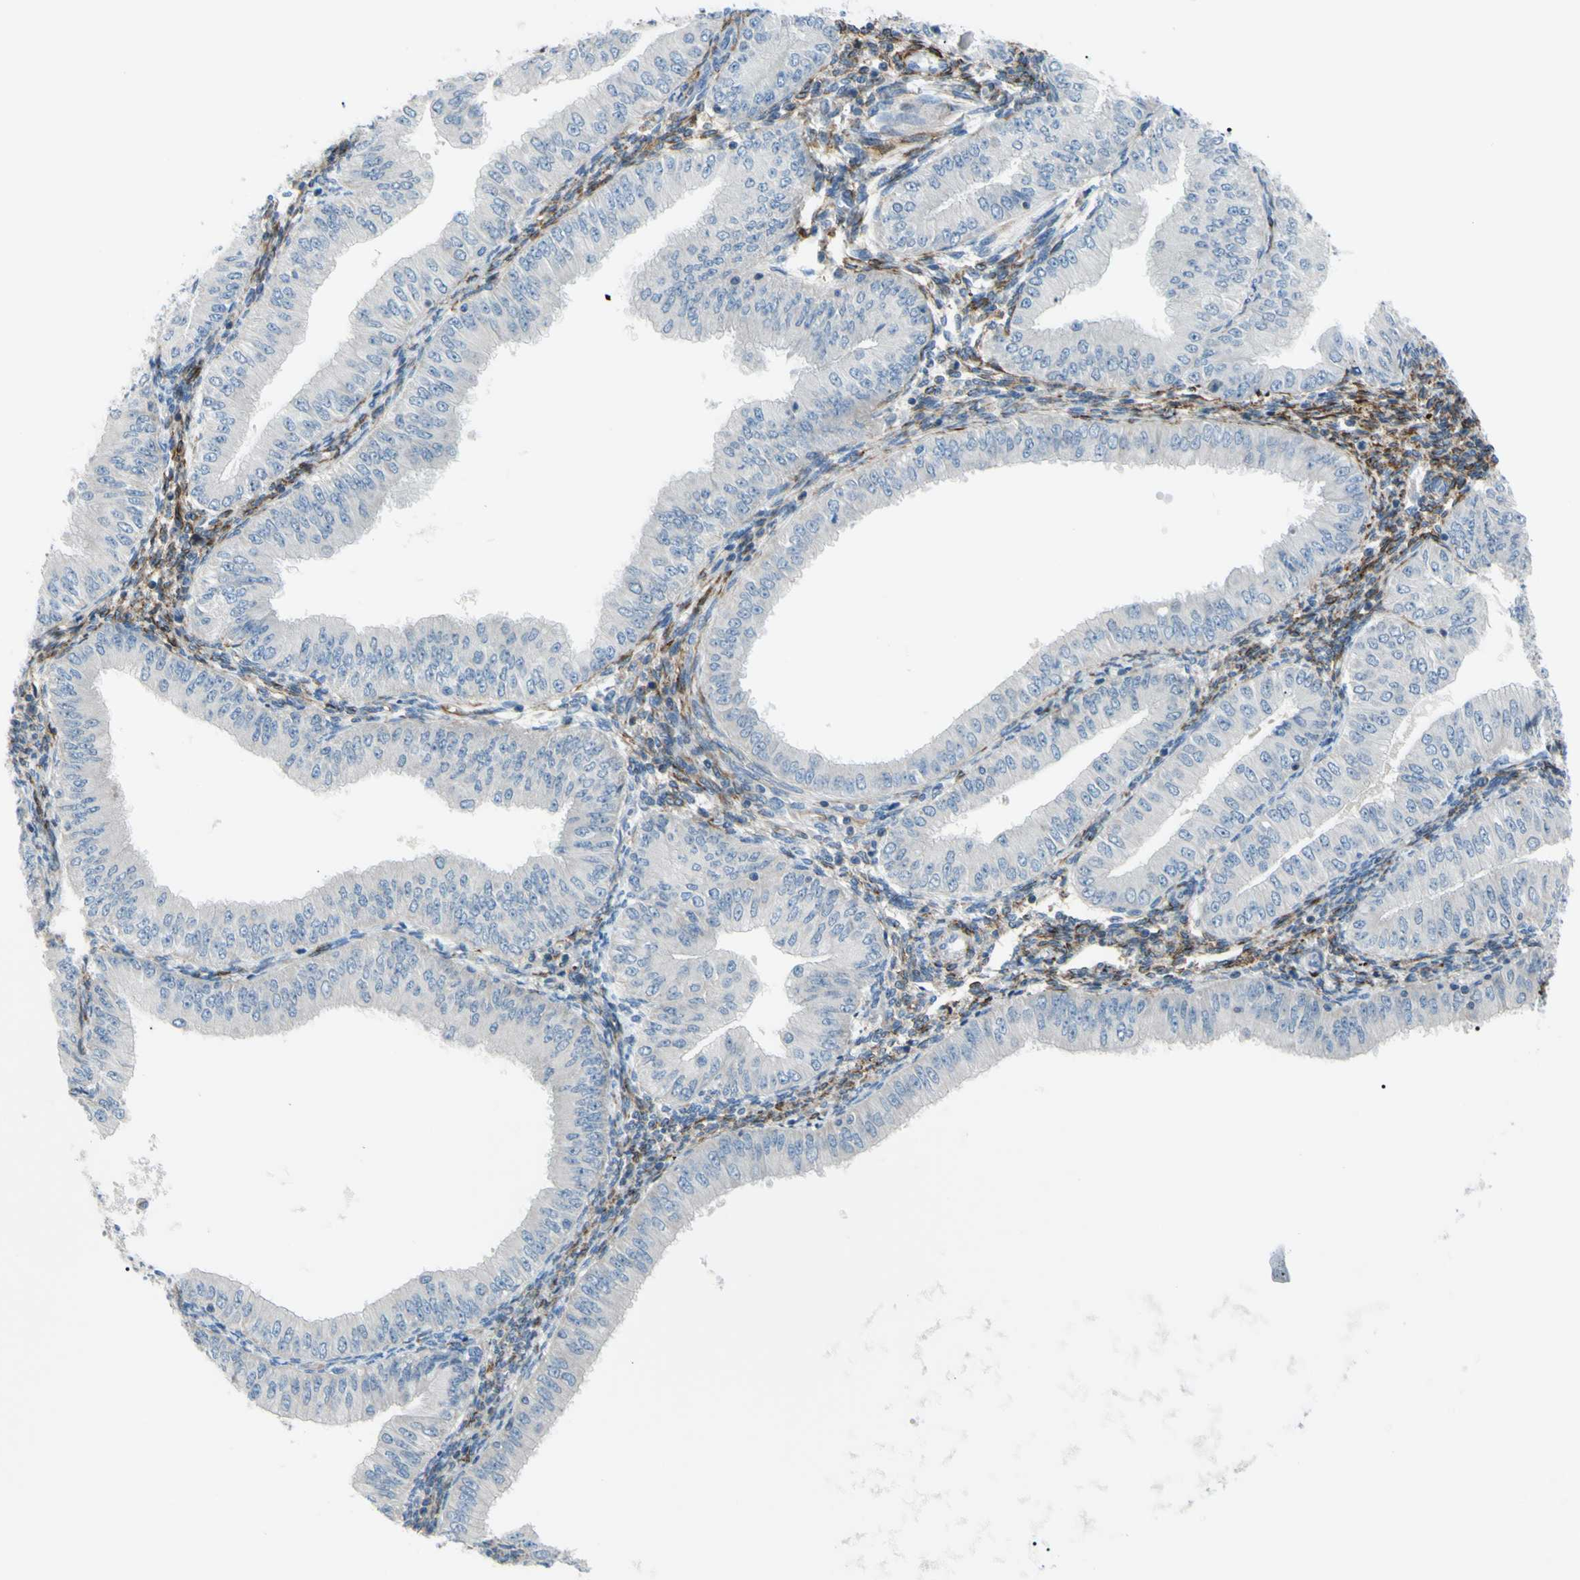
{"staining": {"intensity": "negative", "quantity": "none", "location": "none"}, "tissue": "endometrial cancer", "cell_type": "Tumor cells", "image_type": "cancer", "snomed": [{"axis": "morphology", "description": "Normal tissue, NOS"}, {"axis": "morphology", "description": "Adenocarcinoma, NOS"}, {"axis": "topography", "description": "Endometrium"}], "caption": "The photomicrograph exhibits no staining of tumor cells in endometrial cancer.", "gene": "PRRG2", "patient": {"sex": "female", "age": 53}}